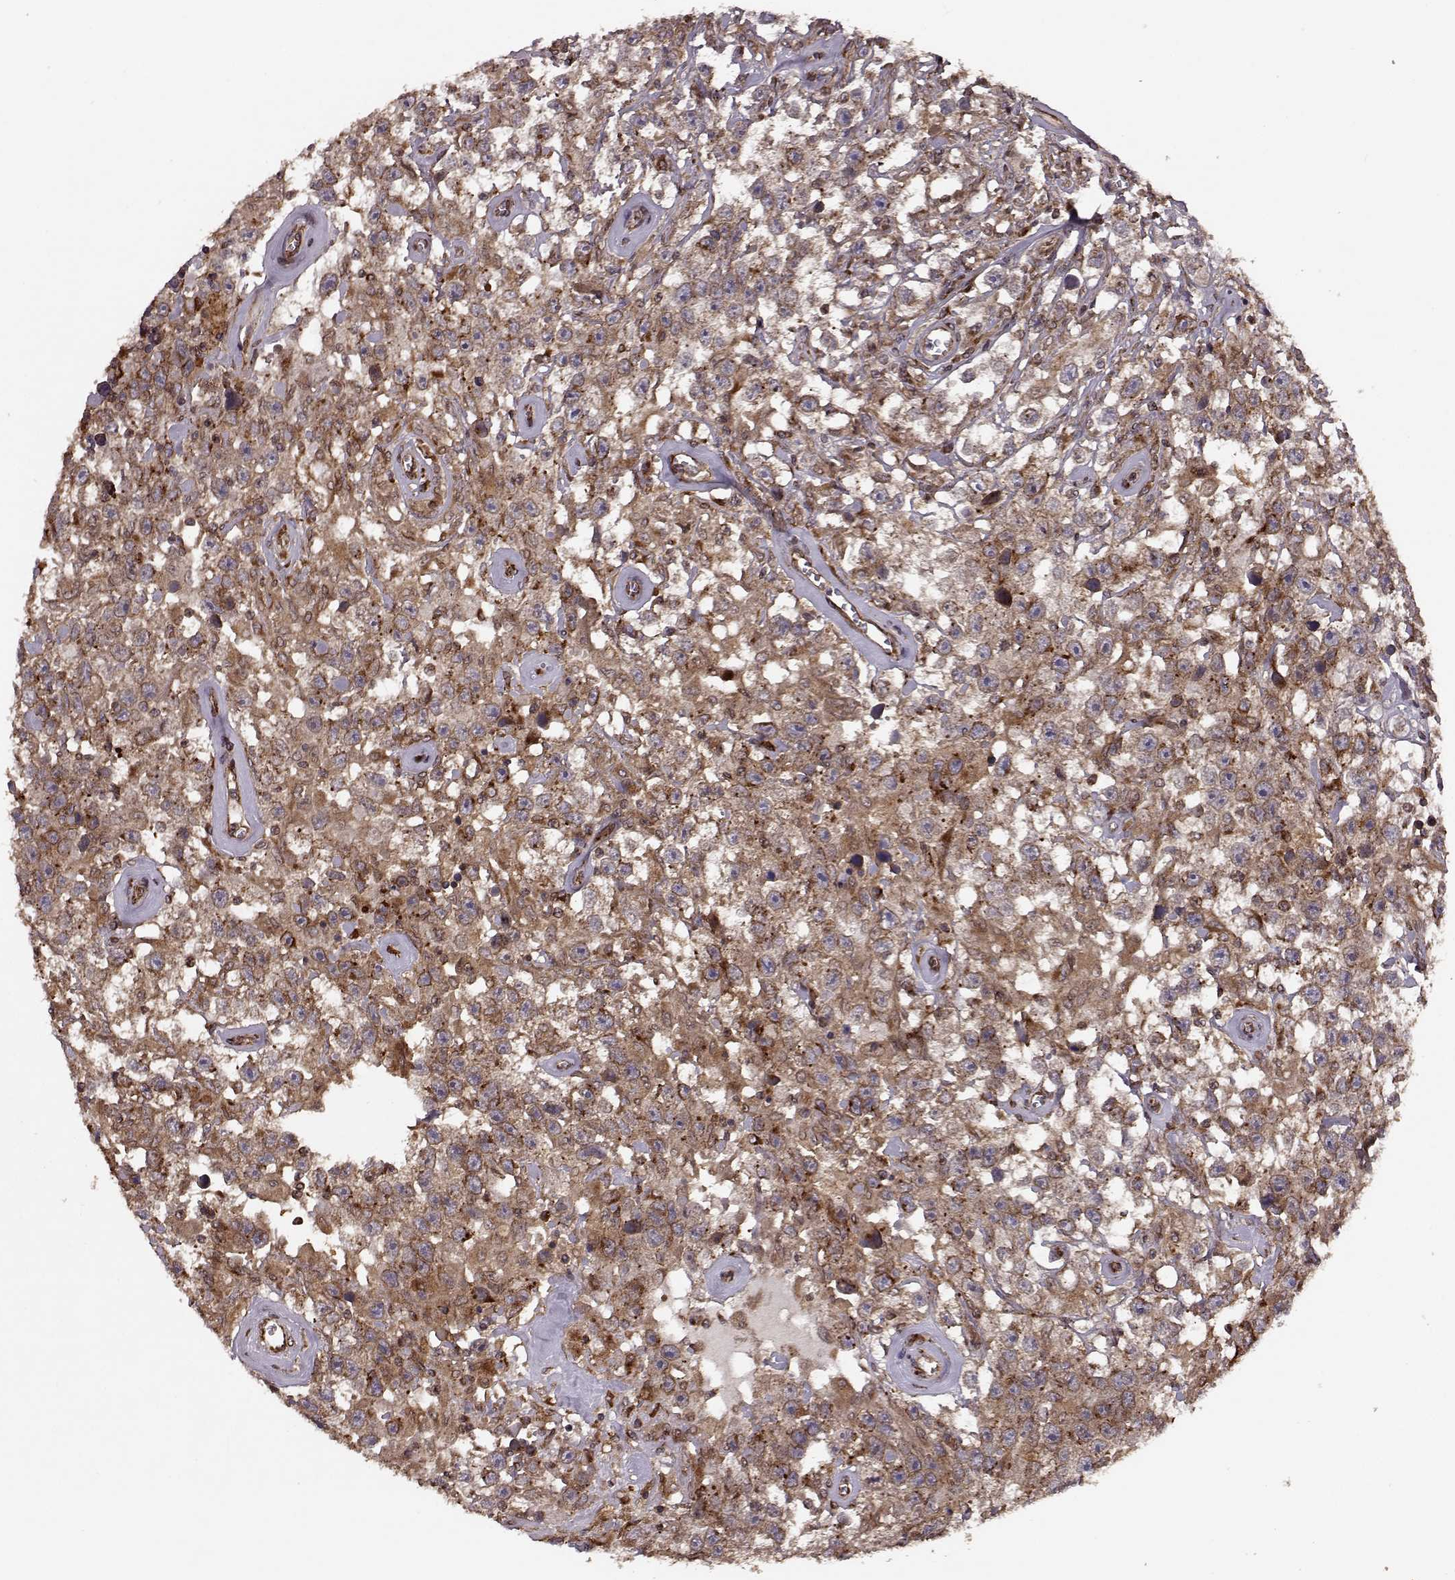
{"staining": {"intensity": "weak", "quantity": ">75%", "location": "cytoplasmic/membranous"}, "tissue": "testis cancer", "cell_type": "Tumor cells", "image_type": "cancer", "snomed": [{"axis": "morphology", "description": "Seminoma, NOS"}, {"axis": "topography", "description": "Testis"}], "caption": "Weak cytoplasmic/membranous expression for a protein is present in approximately >75% of tumor cells of testis cancer (seminoma) using immunohistochemistry.", "gene": "YIPF5", "patient": {"sex": "male", "age": 43}}